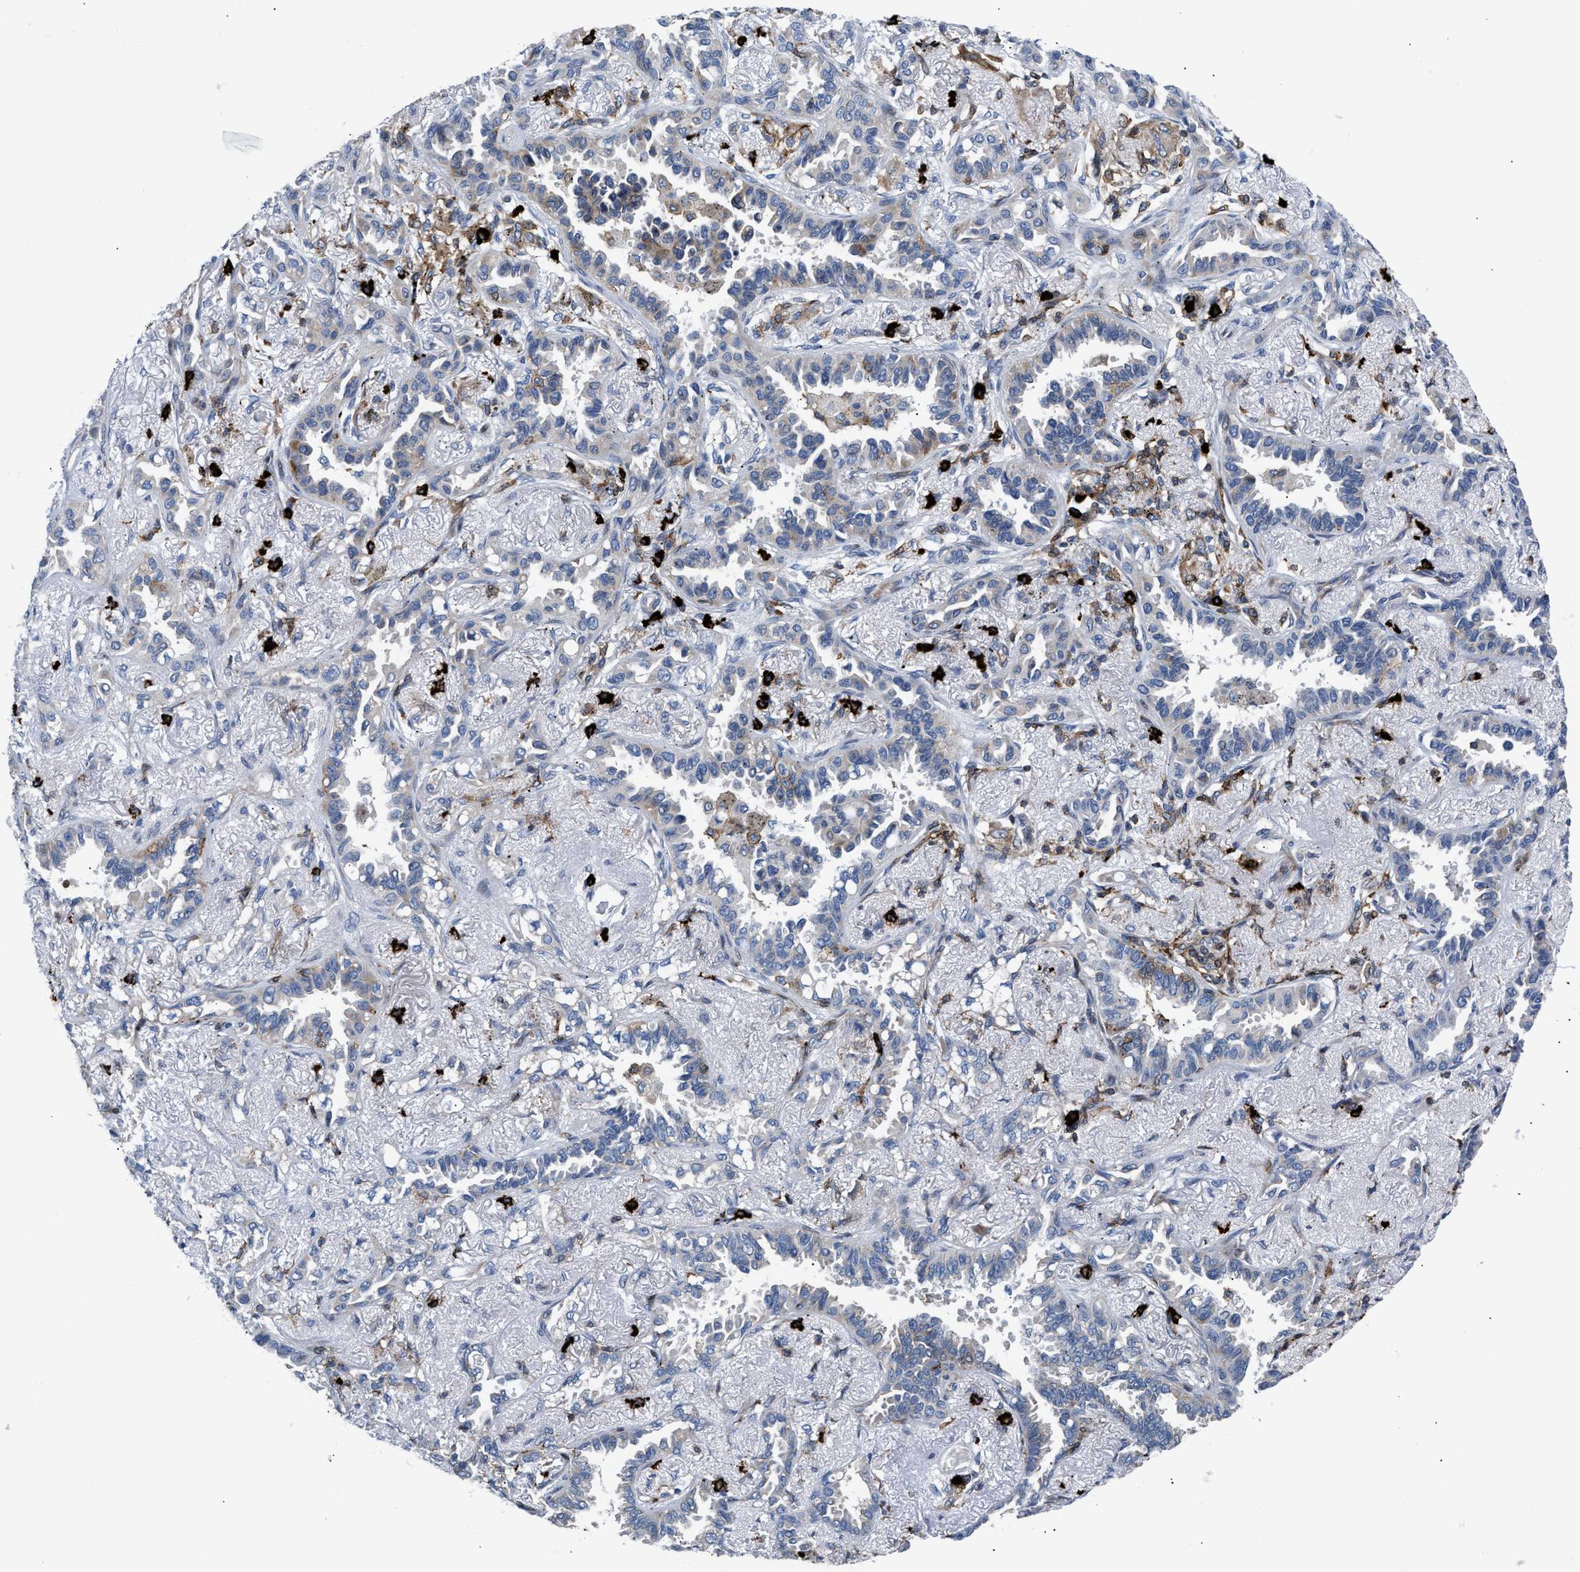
{"staining": {"intensity": "weak", "quantity": "<25%", "location": "cytoplasmic/membranous"}, "tissue": "lung cancer", "cell_type": "Tumor cells", "image_type": "cancer", "snomed": [{"axis": "morphology", "description": "Adenocarcinoma, NOS"}, {"axis": "topography", "description": "Lung"}], "caption": "Immunohistochemistry micrograph of neoplastic tissue: human adenocarcinoma (lung) stained with DAB exhibits no significant protein staining in tumor cells. Brightfield microscopy of immunohistochemistry (IHC) stained with DAB (brown) and hematoxylin (blue), captured at high magnification.", "gene": "ATP9A", "patient": {"sex": "male", "age": 59}}